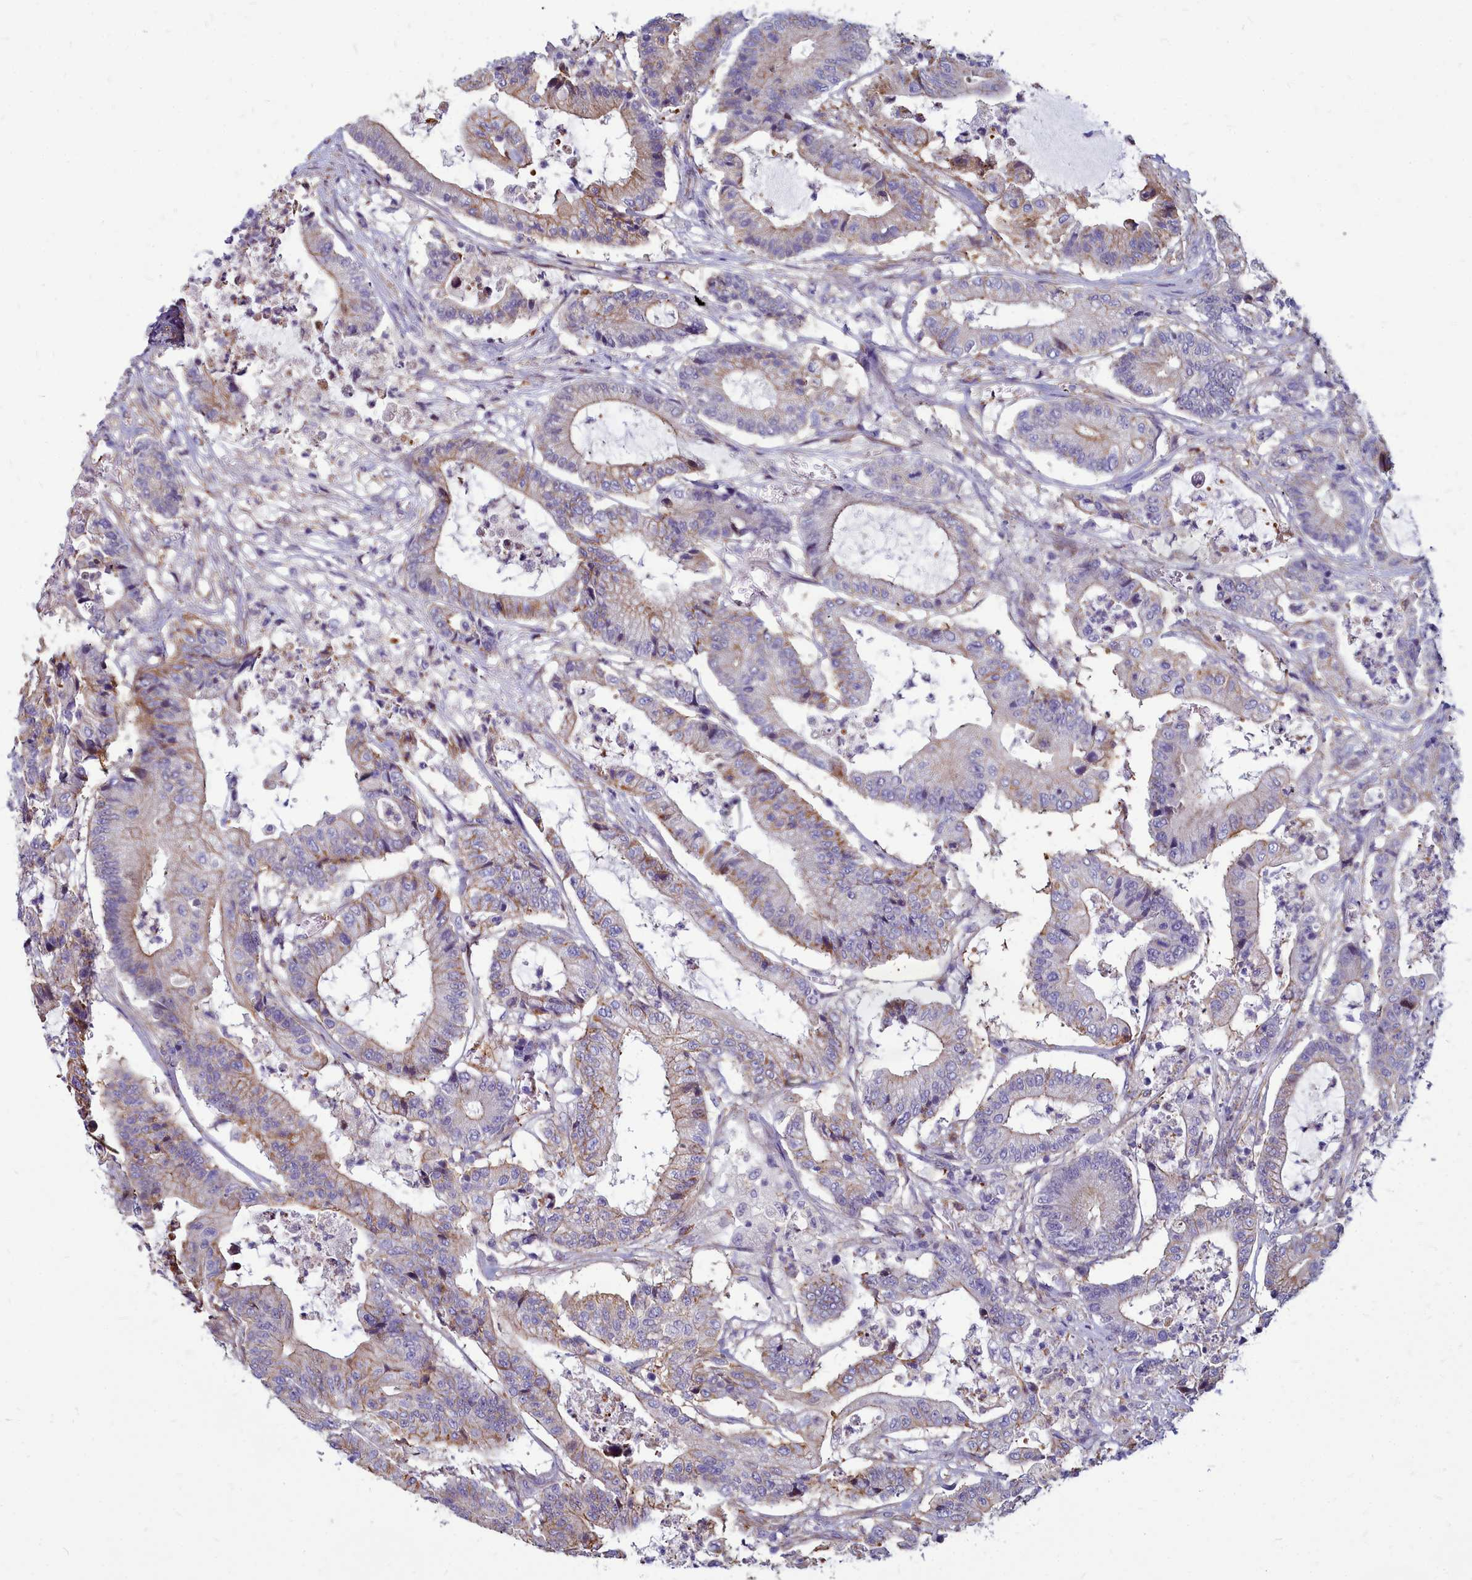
{"staining": {"intensity": "weak", "quantity": "<25%", "location": "cytoplasmic/membranous"}, "tissue": "colorectal cancer", "cell_type": "Tumor cells", "image_type": "cancer", "snomed": [{"axis": "morphology", "description": "Adenocarcinoma, NOS"}, {"axis": "topography", "description": "Colon"}], "caption": "Colorectal cancer was stained to show a protein in brown. There is no significant positivity in tumor cells. (DAB (3,3'-diaminobenzidine) IHC, high magnification).", "gene": "TTC5", "patient": {"sex": "female", "age": 84}}